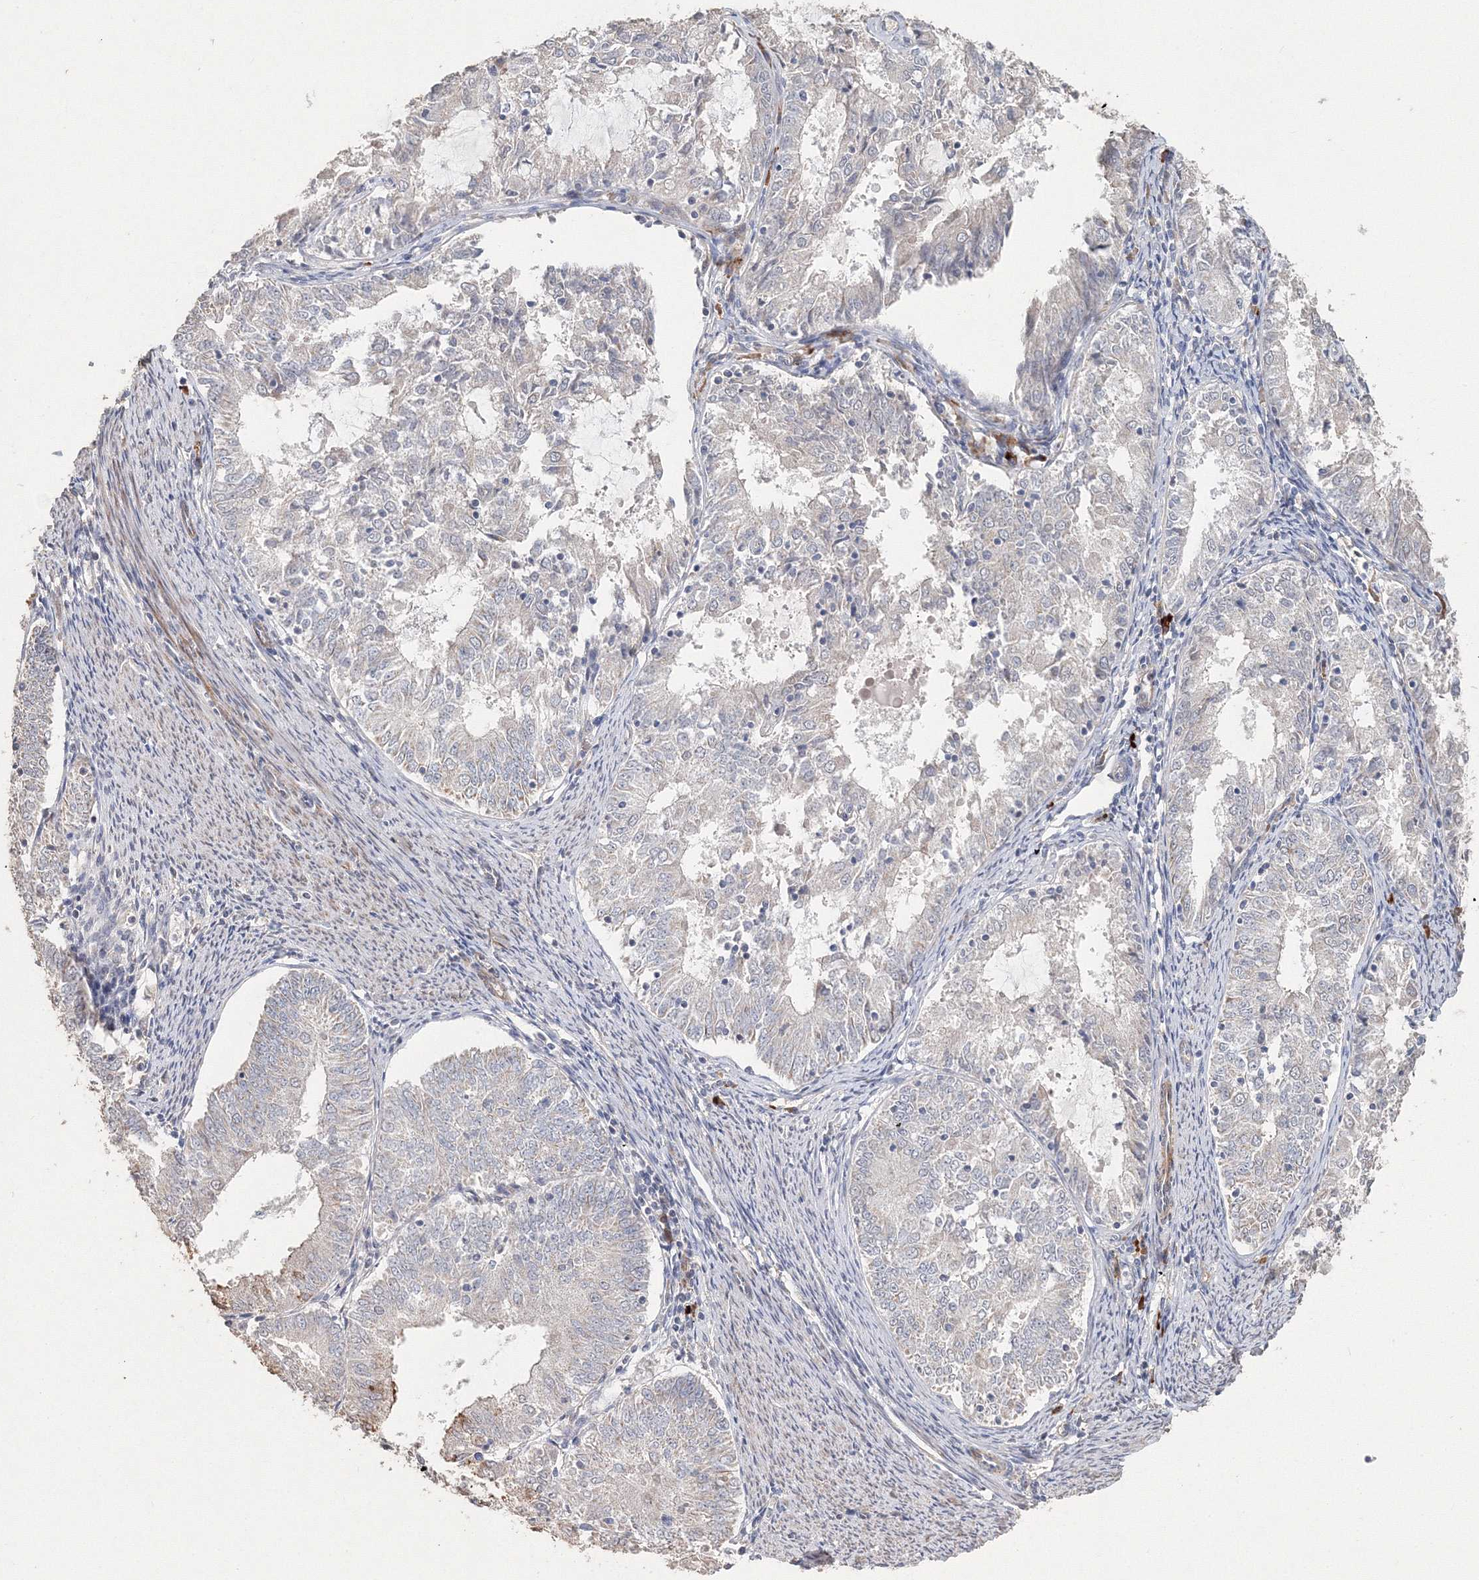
{"staining": {"intensity": "negative", "quantity": "none", "location": "none"}, "tissue": "endometrial cancer", "cell_type": "Tumor cells", "image_type": "cancer", "snomed": [{"axis": "morphology", "description": "Adenocarcinoma, NOS"}, {"axis": "topography", "description": "Endometrium"}], "caption": "This is an IHC micrograph of endometrial adenocarcinoma. There is no positivity in tumor cells.", "gene": "NALF2", "patient": {"sex": "female", "age": 57}}